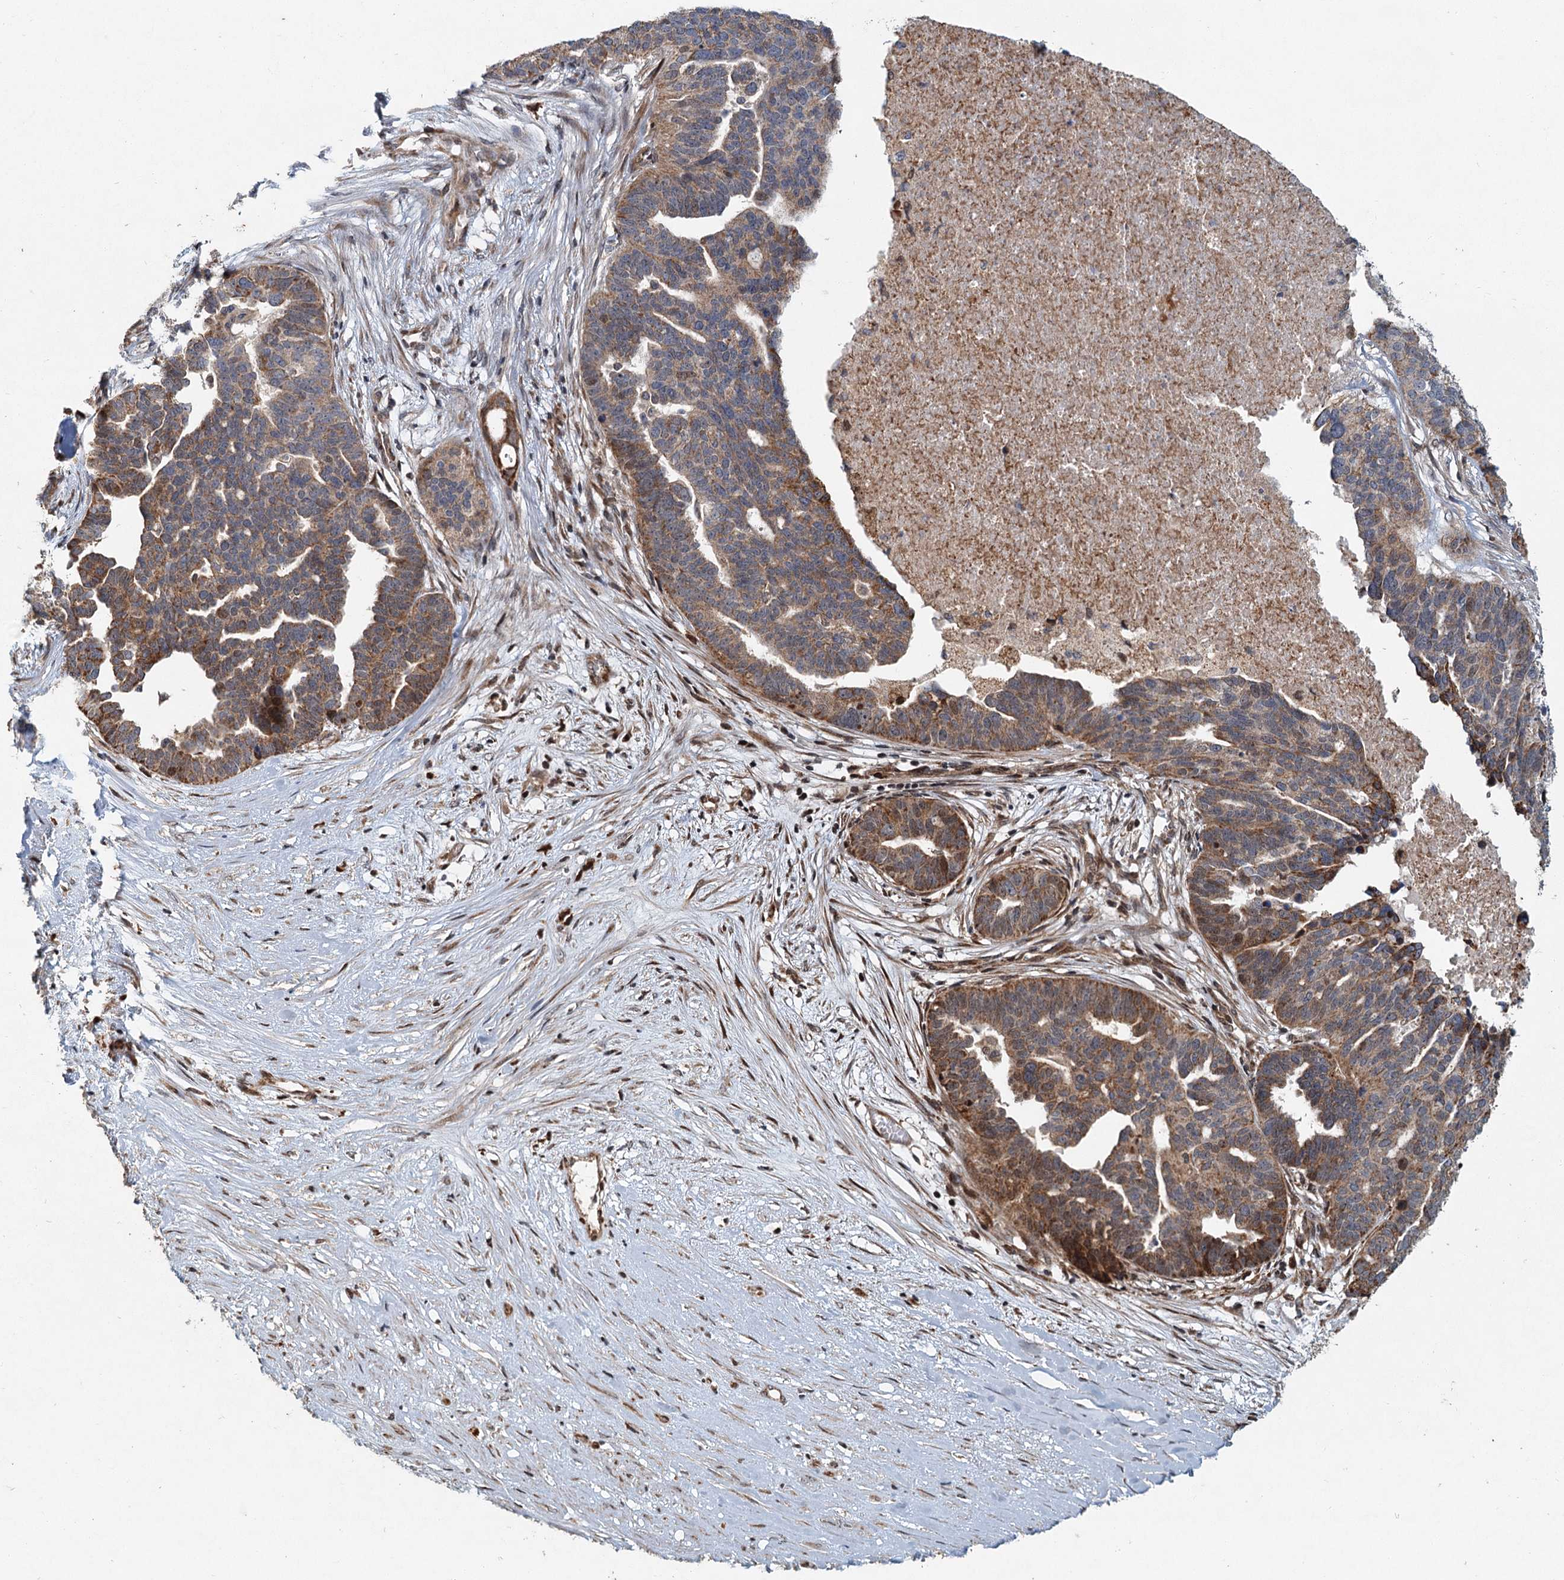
{"staining": {"intensity": "moderate", "quantity": ">75%", "location": "cytoplasmic/membranous"}, "tissue": "ovarian cancer", "cell_type": "Tumor cells", "image_type": "cancer", "snomed": [{"axis": "morphology", "description": "Cystadenocarcinoma, serous, NOS"}, {"axis": "topography", "description": "Ovary"}], "caption": "Immunohistochemical staining of human ovarian cancer (serous cystadenocarcinoma) demonstrates moderate cytoplasmic/membranous protein staining in about >75% of tumor cells.", "gene": "SRPX2", "patient": {"sex": "female", "age": 59}}